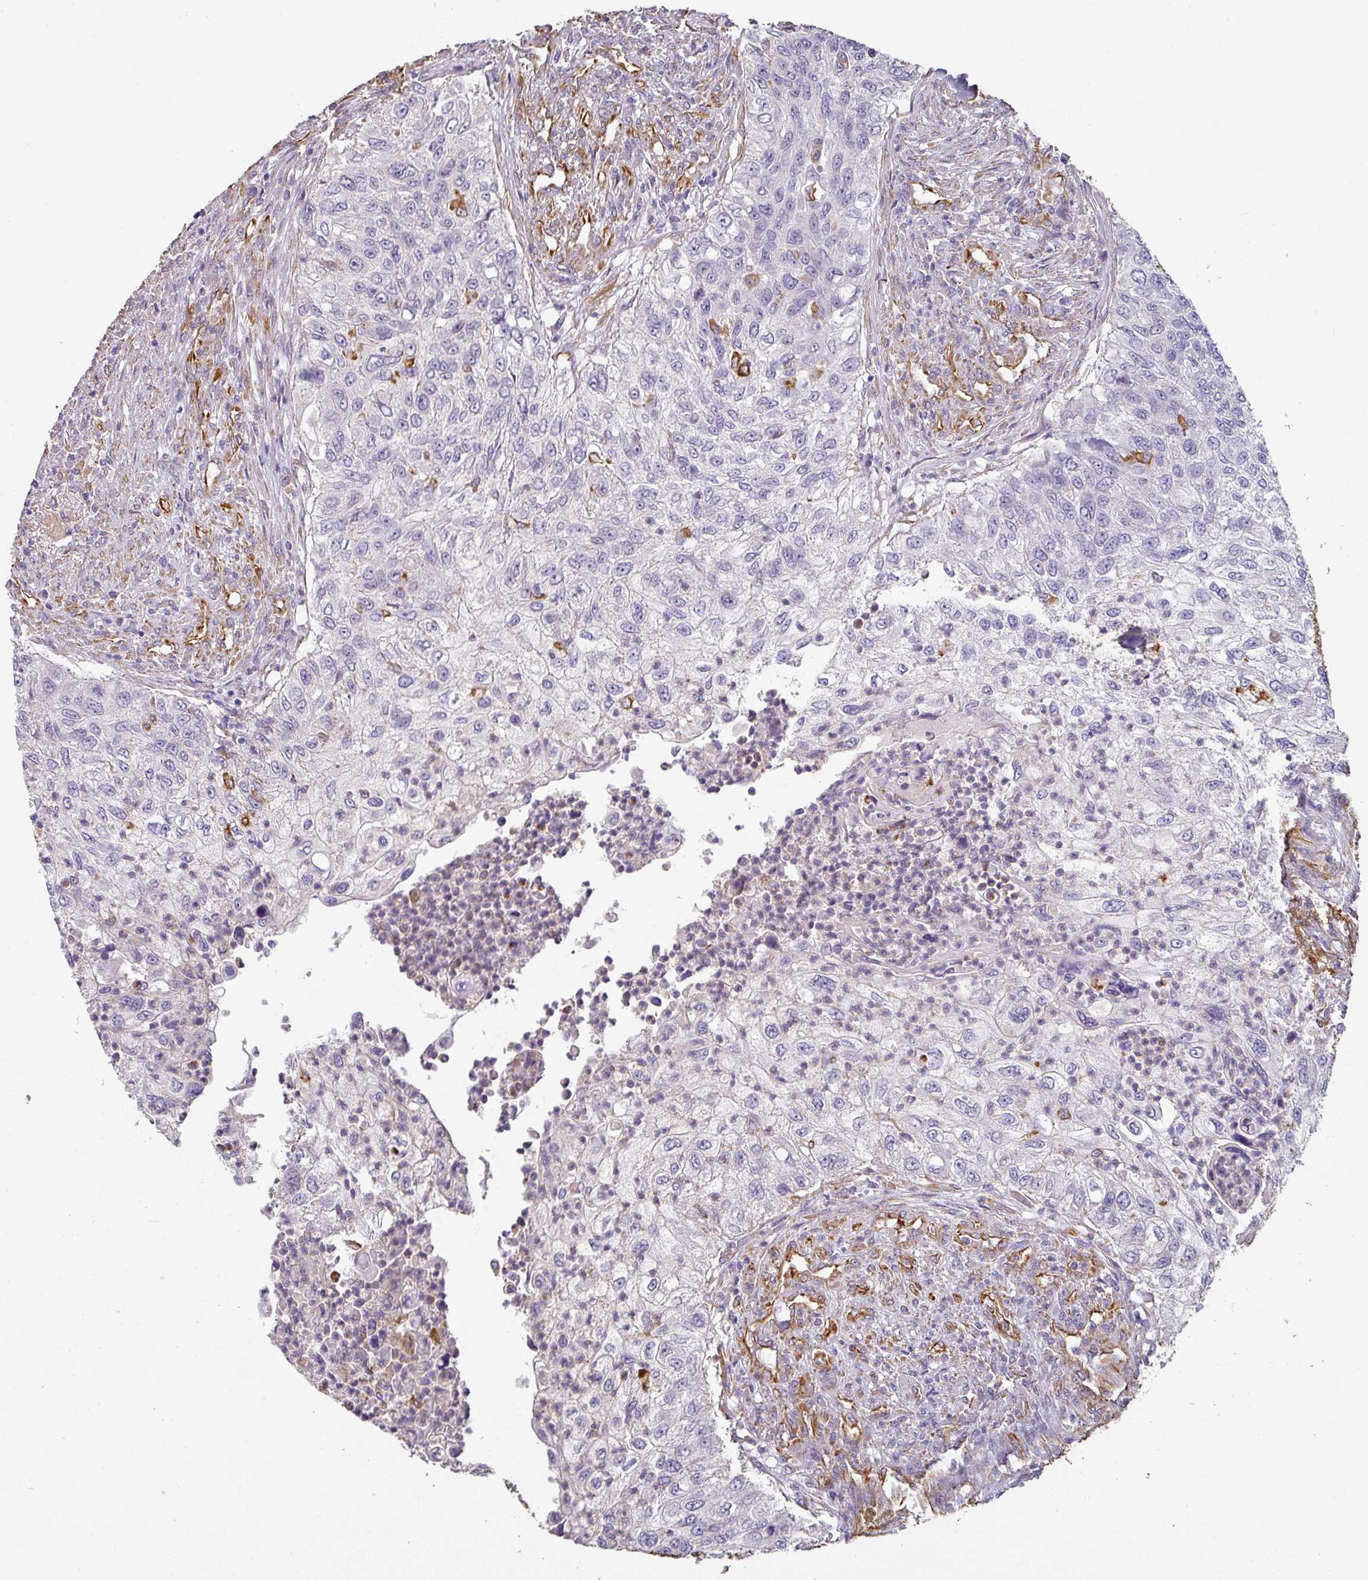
{"staining": {"intensity": "negative", "quantity": "none", "location": "none"}, "tissue": "urothelial cancer", "cell_type": "Tumor cells", "image_type": "cancer", "snomed": [{"axis": "morphology", "description": "Urothelial carcinoma, High grade"}, {"axis": "topography", "description": "Urinary bladder"}], "caption": "This image is of urothelial carcinoma (high-grade) stained with immunohistochemistry (IHC) to label a protein in brown with the nuclei are counter-stained blue. There is no positivity in tumor cells.", "gene": "ZNF280C", "patient": {"sex": "female", "age": 60}}